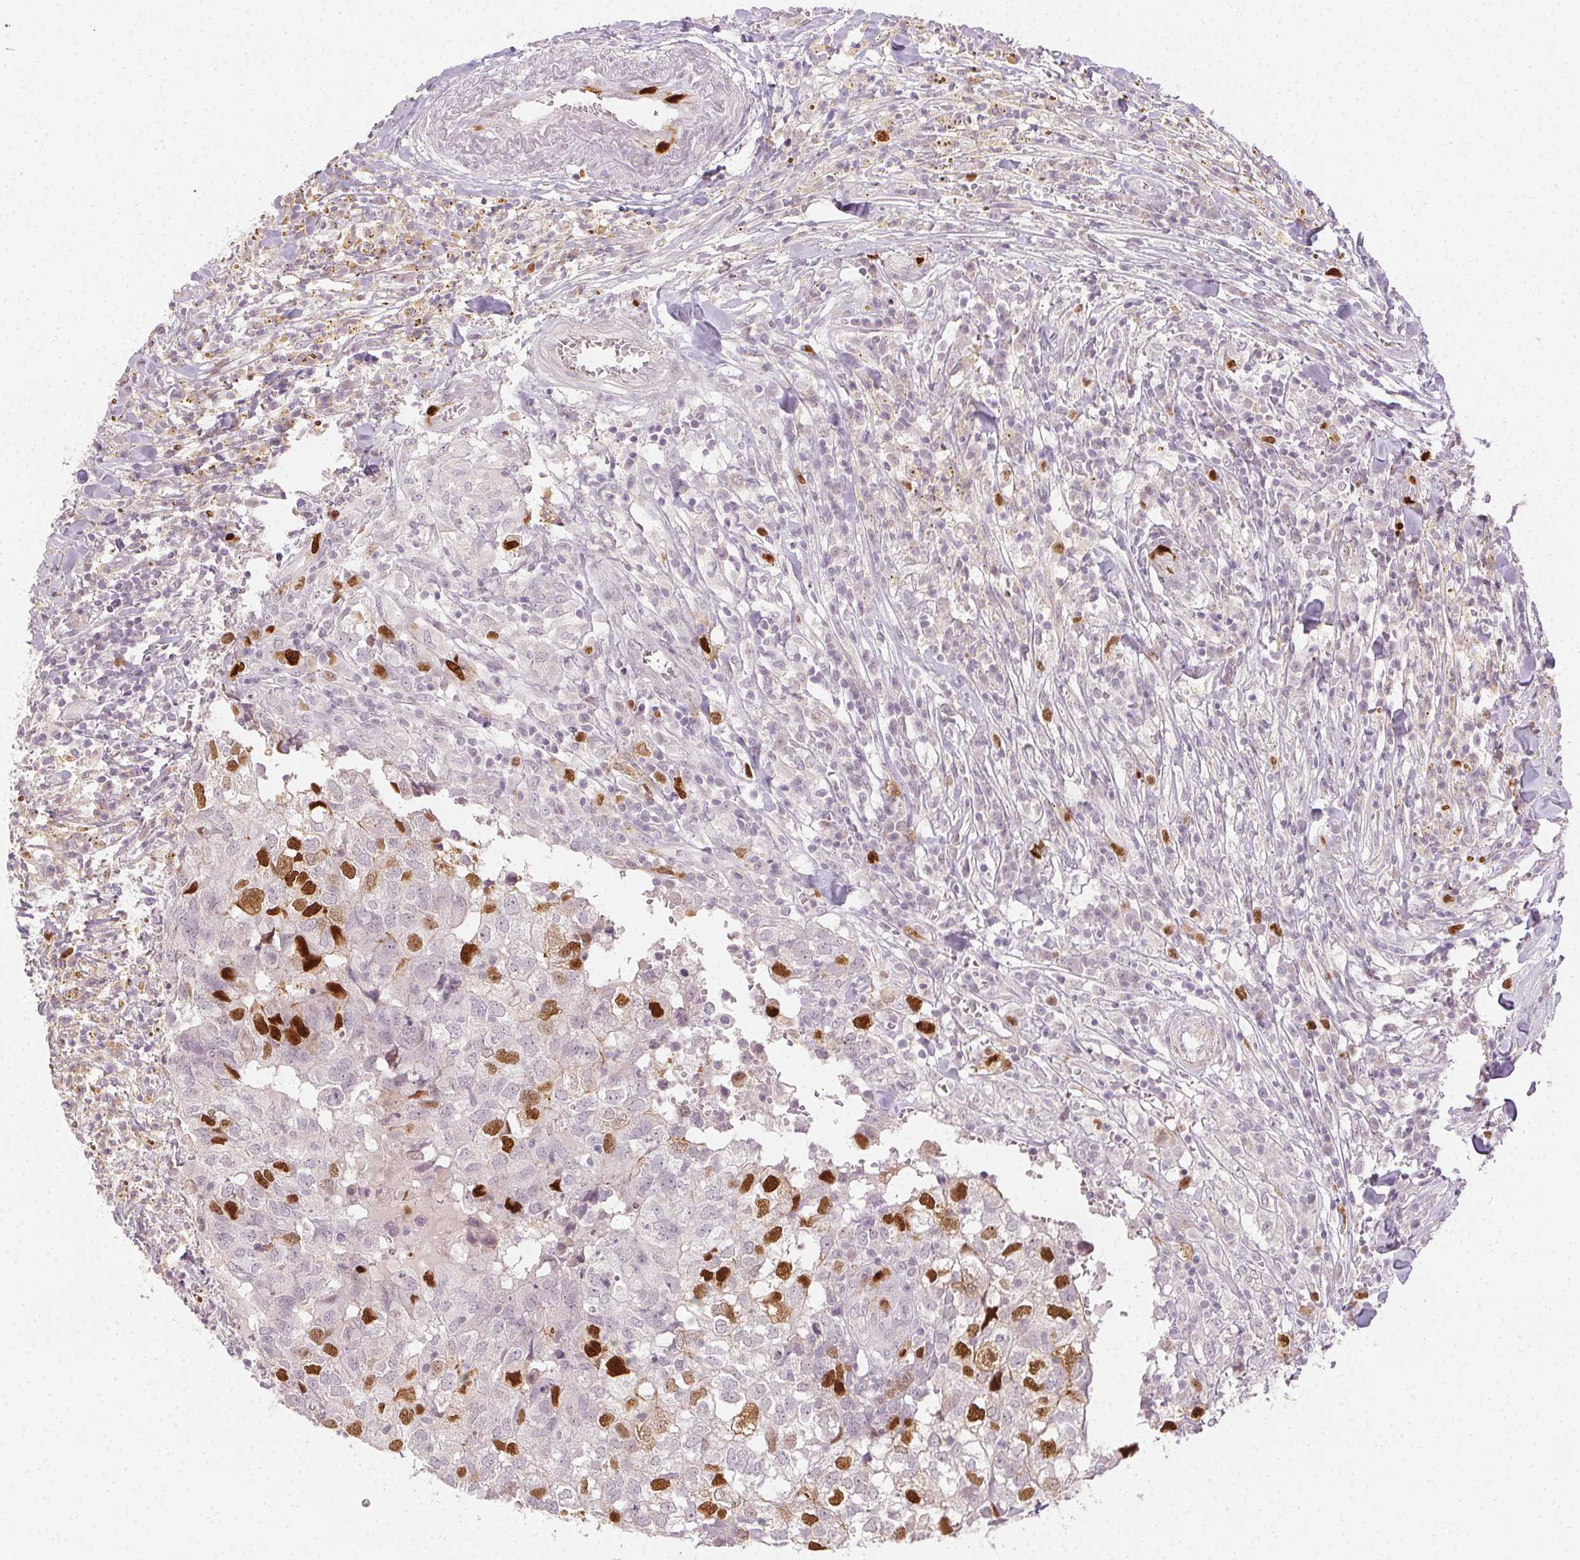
{"staining": {"intensity": "moderate", "quantity": "25%-75%", "location": "nuclear"}, "tissue": "breast cancer", "cell_type": "Tumor cells", "image_type": "cancer", "snomed": [{"axis": "morphology", "description": "Duct carcinoma"}, {"axis": "topography", "description": "Breast"}], "caption": "Protein staining of breast invasive ductal carcinoma tissue shows moderate nuclear staining in about 25%-75% of tumor cells.", "gene": "ANLN", "patient": {"sex": "female", "age": 30}}